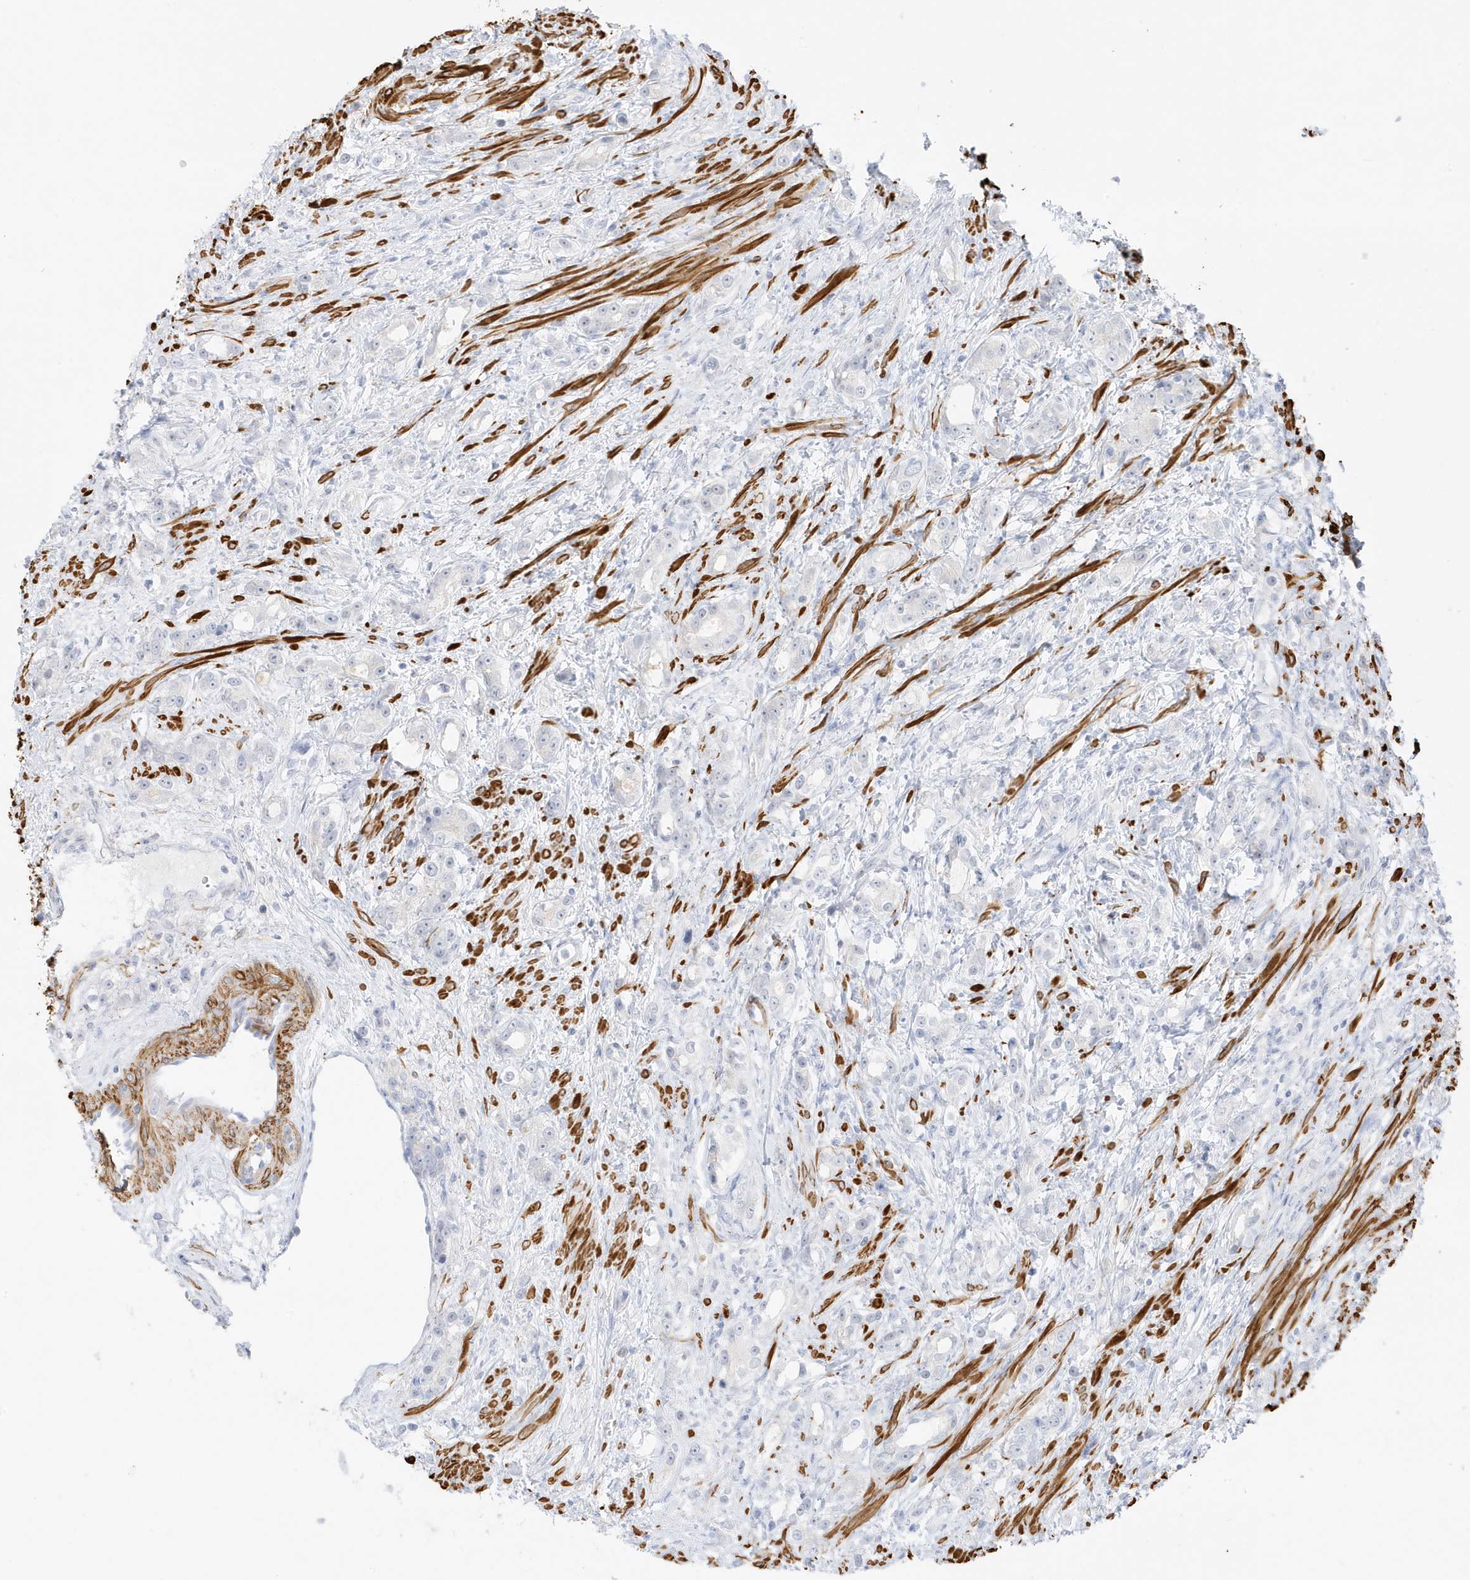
{"staining": {"intensity": "negative", "quantity": "none", "location": "none"}, "tissue": "prostate cancer", "cell_type": "Tumor cells", "image_type": "cancer", "snomed": [{"axis": "morphology", "description": "Adenocarcinoma, High grade"}, {"axis": "topography", "description": "Prostate"}], "caption": "DAB immunohistochemical staining of prostate cancer displays no significant positivity in tumor cells.", "gene": "SLC22A13", "patient": {"sex": "male", "age": 63}}